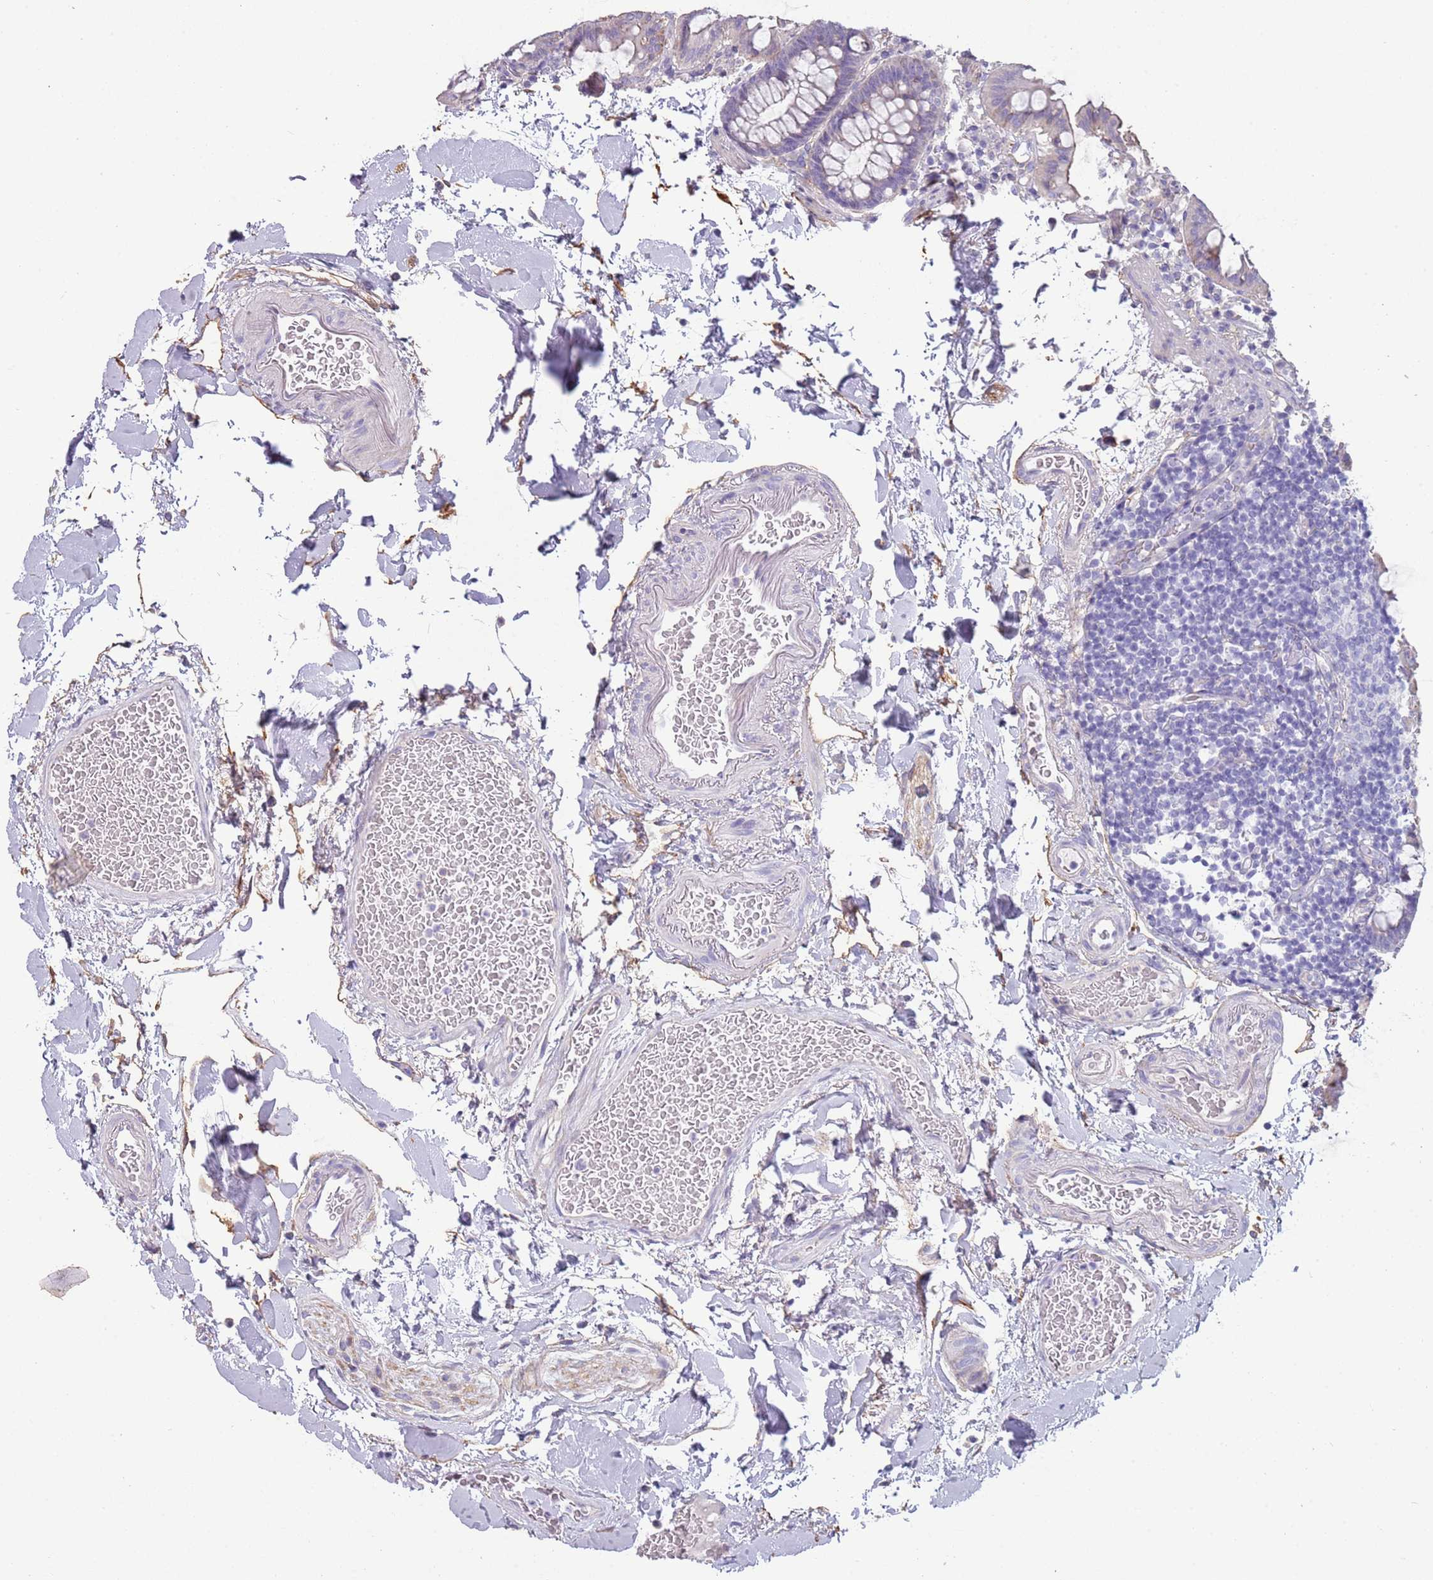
{"staining": {"intensity": "negative", "quantity": "none", "location": "none"}, "tissue": "colon", "cell_type": "Endothelial cells", "image_type": "normal", "snomed": [{"axis": "morphology", "description": "Normal tissue, NOS"}, {"axis": "topography", "description": "Colon"}], "caption": "Immunohistochemistry (IHC) photomicrograph of unremarkable colon stained for a protein (brown), which exhibits no expression in endothelial cells.", "gene": "ENSG00000271254", "patient": {"sex": "male", "age": 75}}